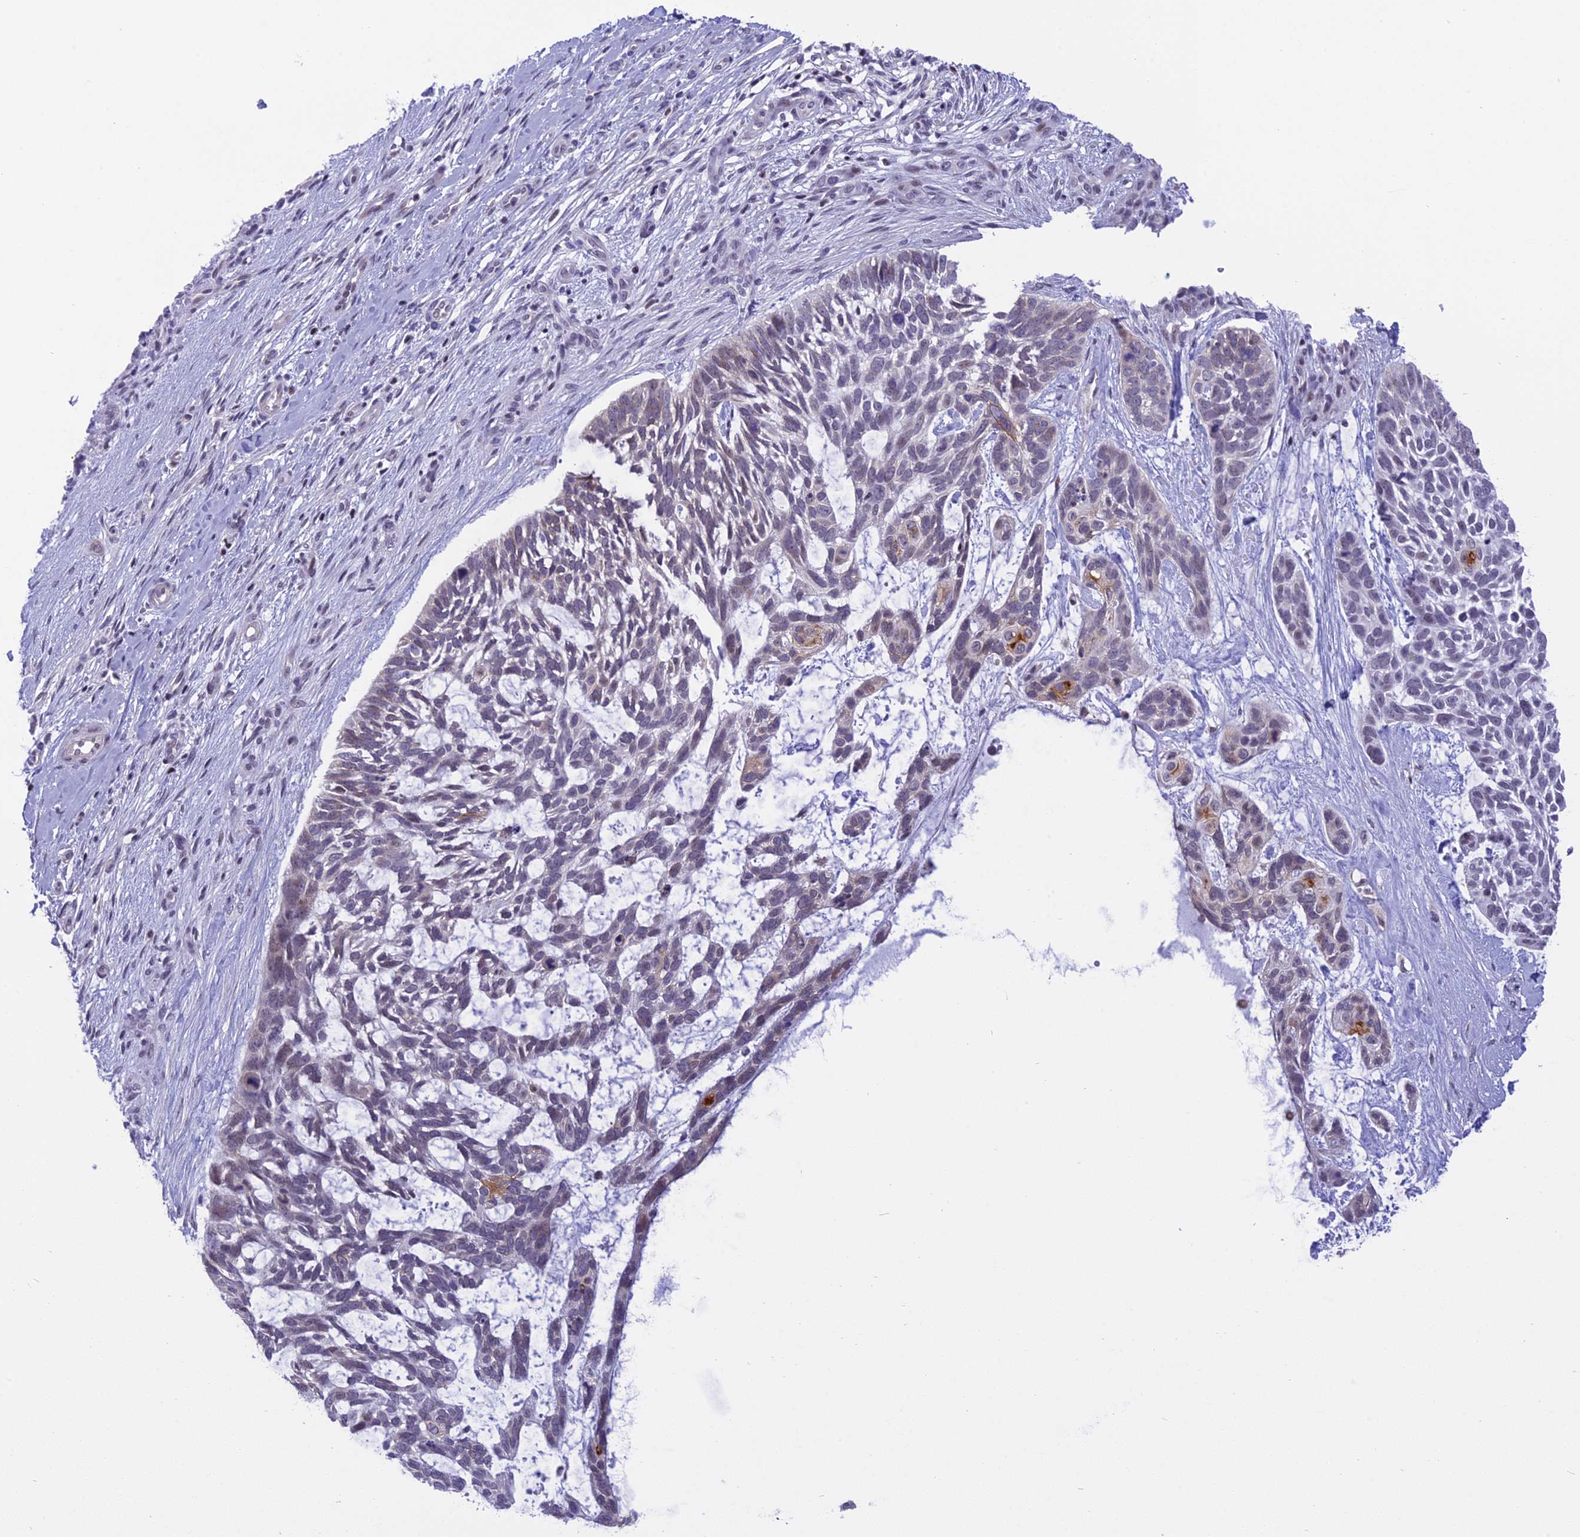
{"staining": {"intensity": "moderate", "quantity": "<25%", "location": "cytoplasmic/membranous"}, "tissue": "skin cancer", "cell_type": "Tumor cells", "image_type": "cancer", "snomed": [{"axis": "morphology", "description": "Basal cell carcinoma"}, {"axis": "topography", "description": "Skin"}], "caption": "Moderate cytoplasmic/membranous protein expression is seen in approximately <25% of tumor cells in skin cancer (basal cell carcinoma).", "gene": "SPIRE2", "patient": {"sex": "male", "age": 88}}